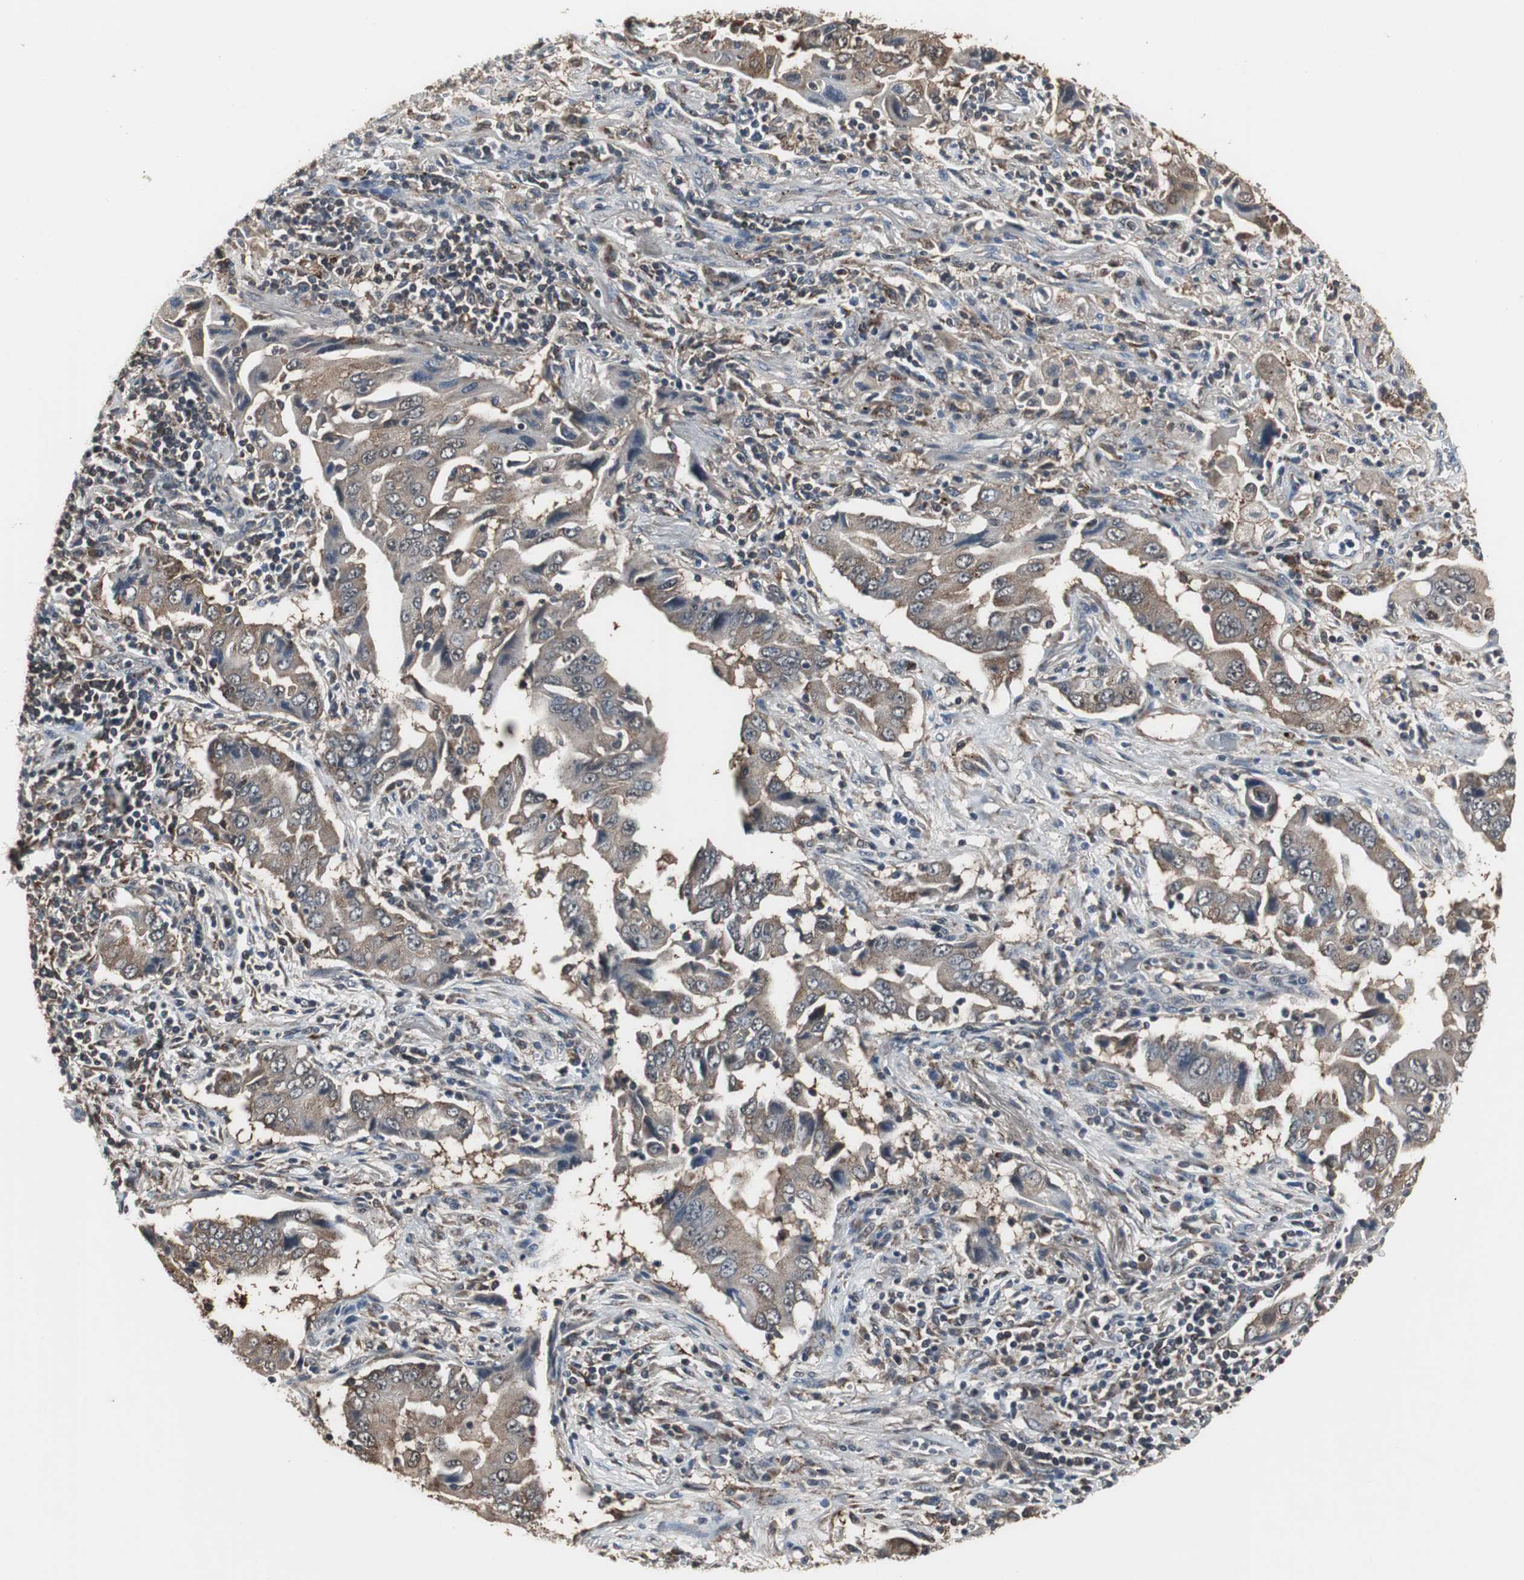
{"staining": {"intensity": "moderate", "quantity": "25%-75%", "location": "cytoplasmic/membranous"}, "tissue": "lung cancer", "cell_type": "Tumor cells", "image_type": "cancer", "snomed": [{"axis": "morphology", "description": "Adenocarcinoma, NOS"}, {"axis": "topography", "description": "Lung"}], "caption": "Moderate cytoplasmic/membranous expression is identified in about 25%-75% of tumor cells in lung adenocarcinoma.", "gene": "ZSCAN22", "patient": {"sex": "female", "age": 65}}